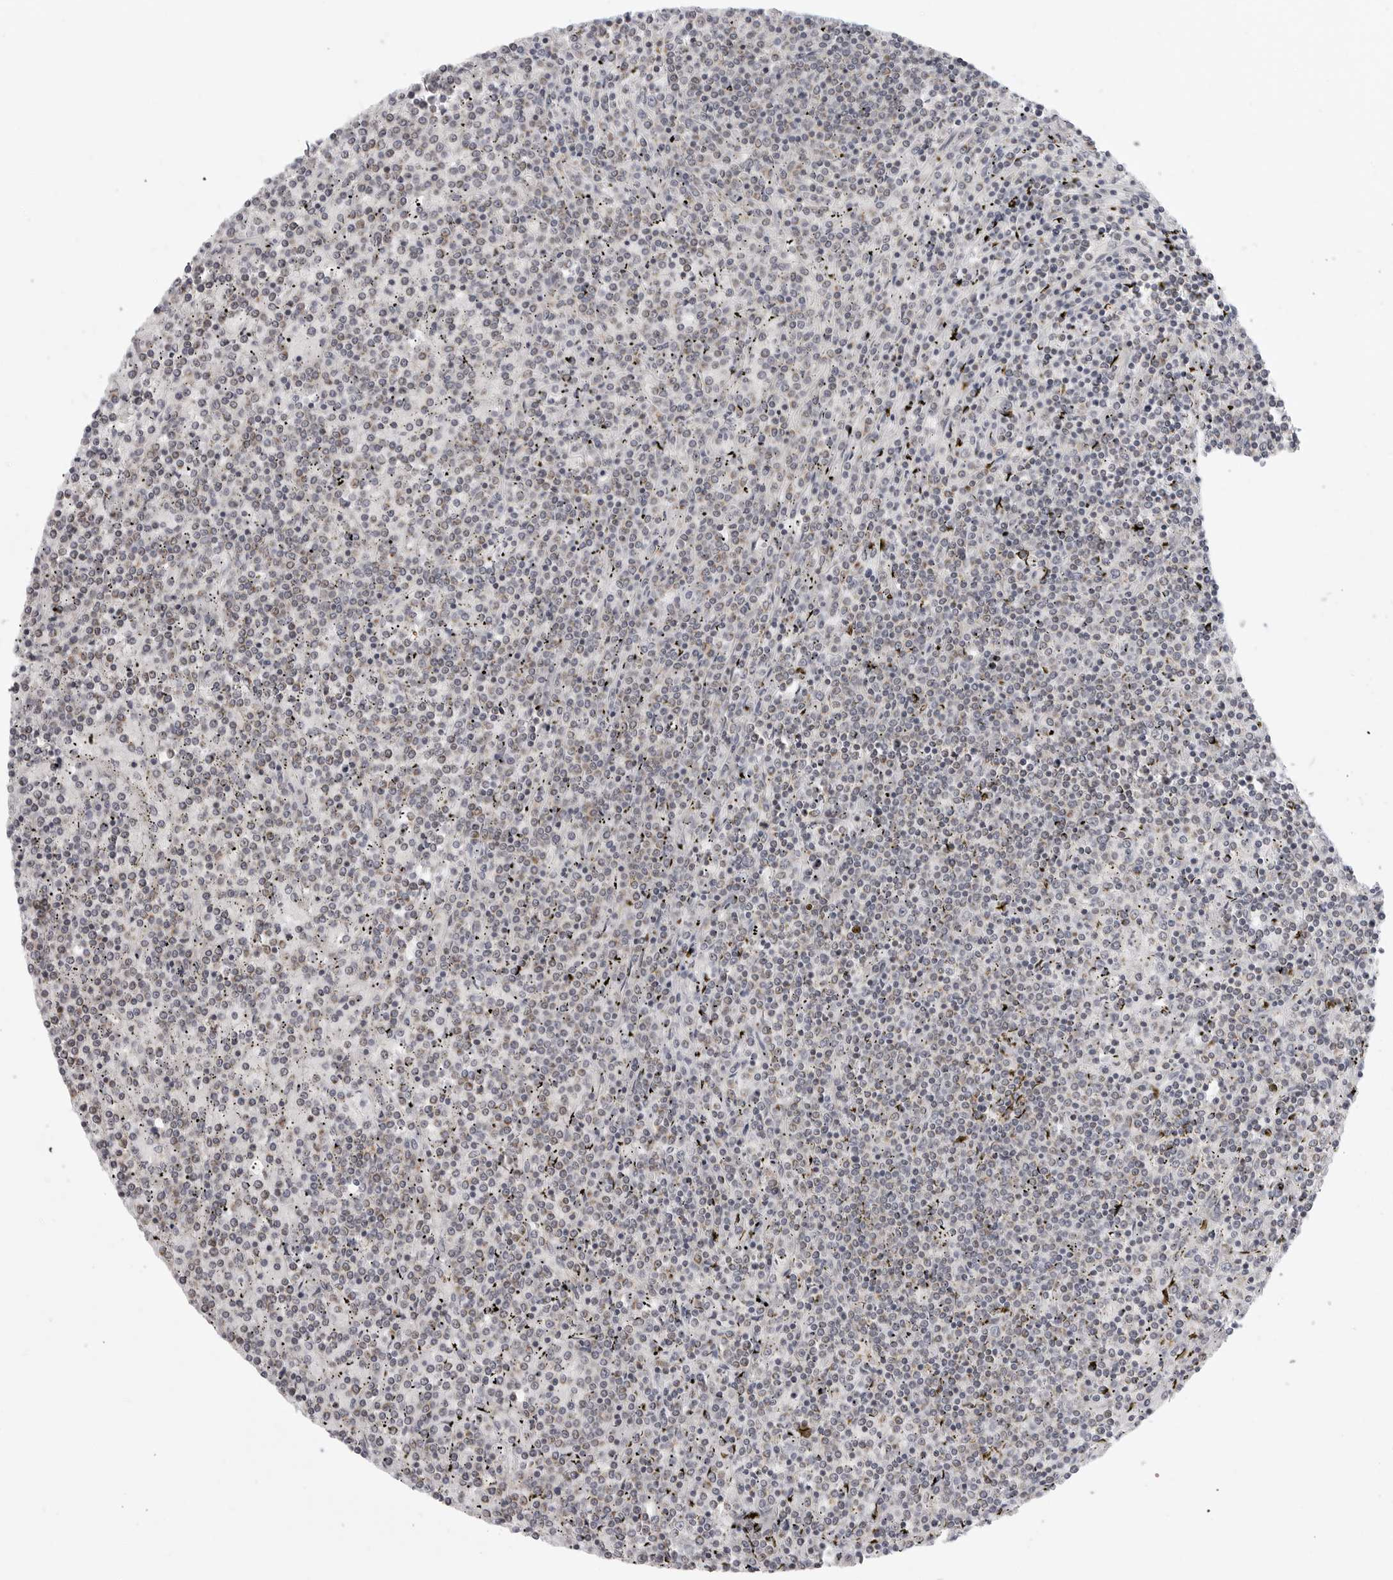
{"staining": {"intensity": "negative", "quantity": "none", "location": "none"}, "tissue": "lymphoma", "cell_type": "Tumor cells", "image_type": "cancer", "snomed": [{"axis": "morphology", "description": "Malignant lymphoma, non-Hodgkin's type, Low grade"}, {"axis": "topography", "description": "Spleen"}], "caption": "IHC of human lymphoma shows no staining in tumor cells.", "gene": "MAP7D1", "patient": {"sex": "female", "age": 19}}